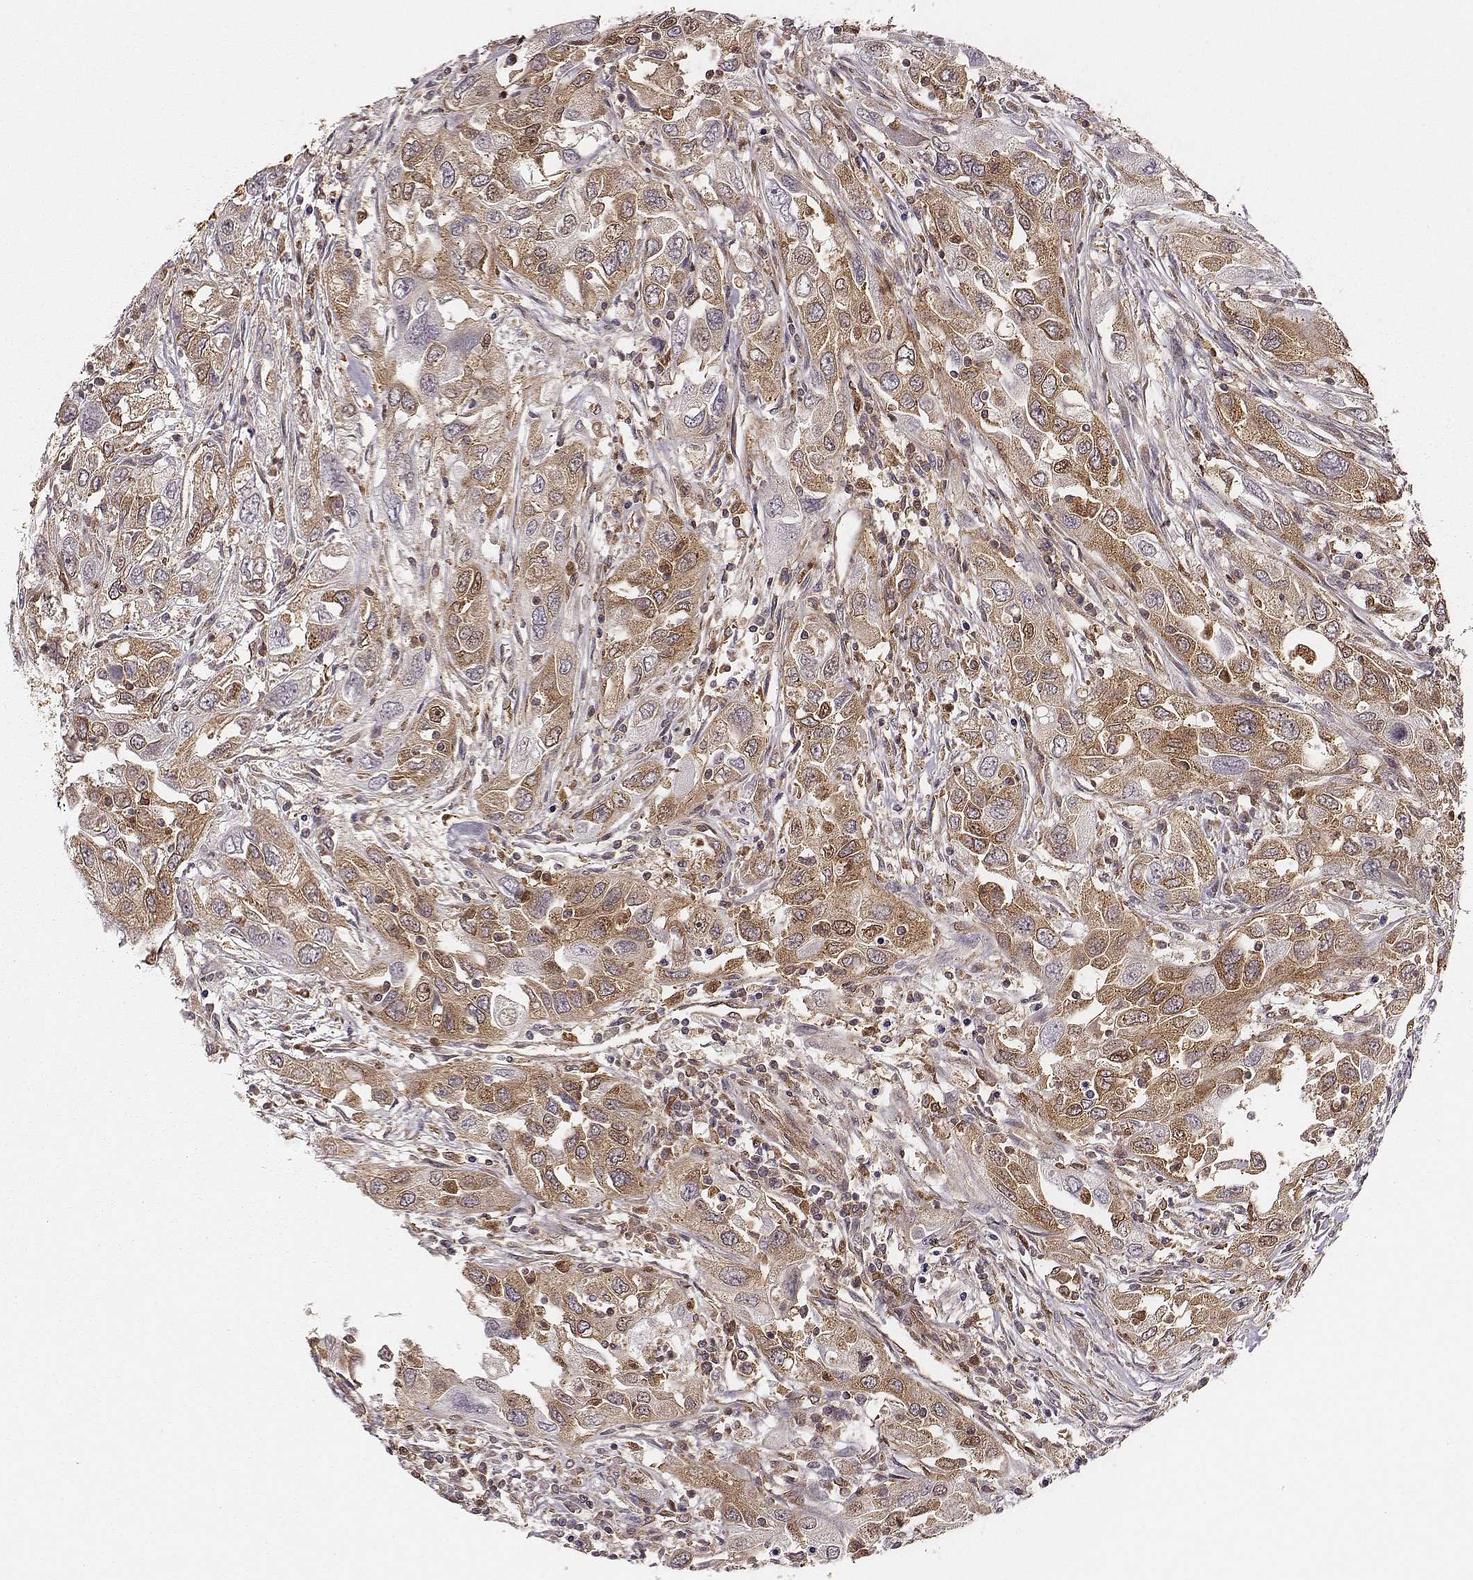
{"staining": {"intensity": "moderate", "quantity": ">75%", "location": "cytoplasmic/membranous"}, "tissue": "urothelial cancer", "cell_type": "Tumor cells", "image_type": "cancer", "snomed": [{"axis": "morphology", "description": "Urothelial carcinoma, High grade"}, {"axis": "topography", "description": "Urinary bladder"}], "caption": "A brown stain highlights moderate cytoplasmic/membranous expression of a protein in human urothelial cancer tumor cells.", "gene": "VPS26A", "patient": {"sex": "male", "age": 76}}